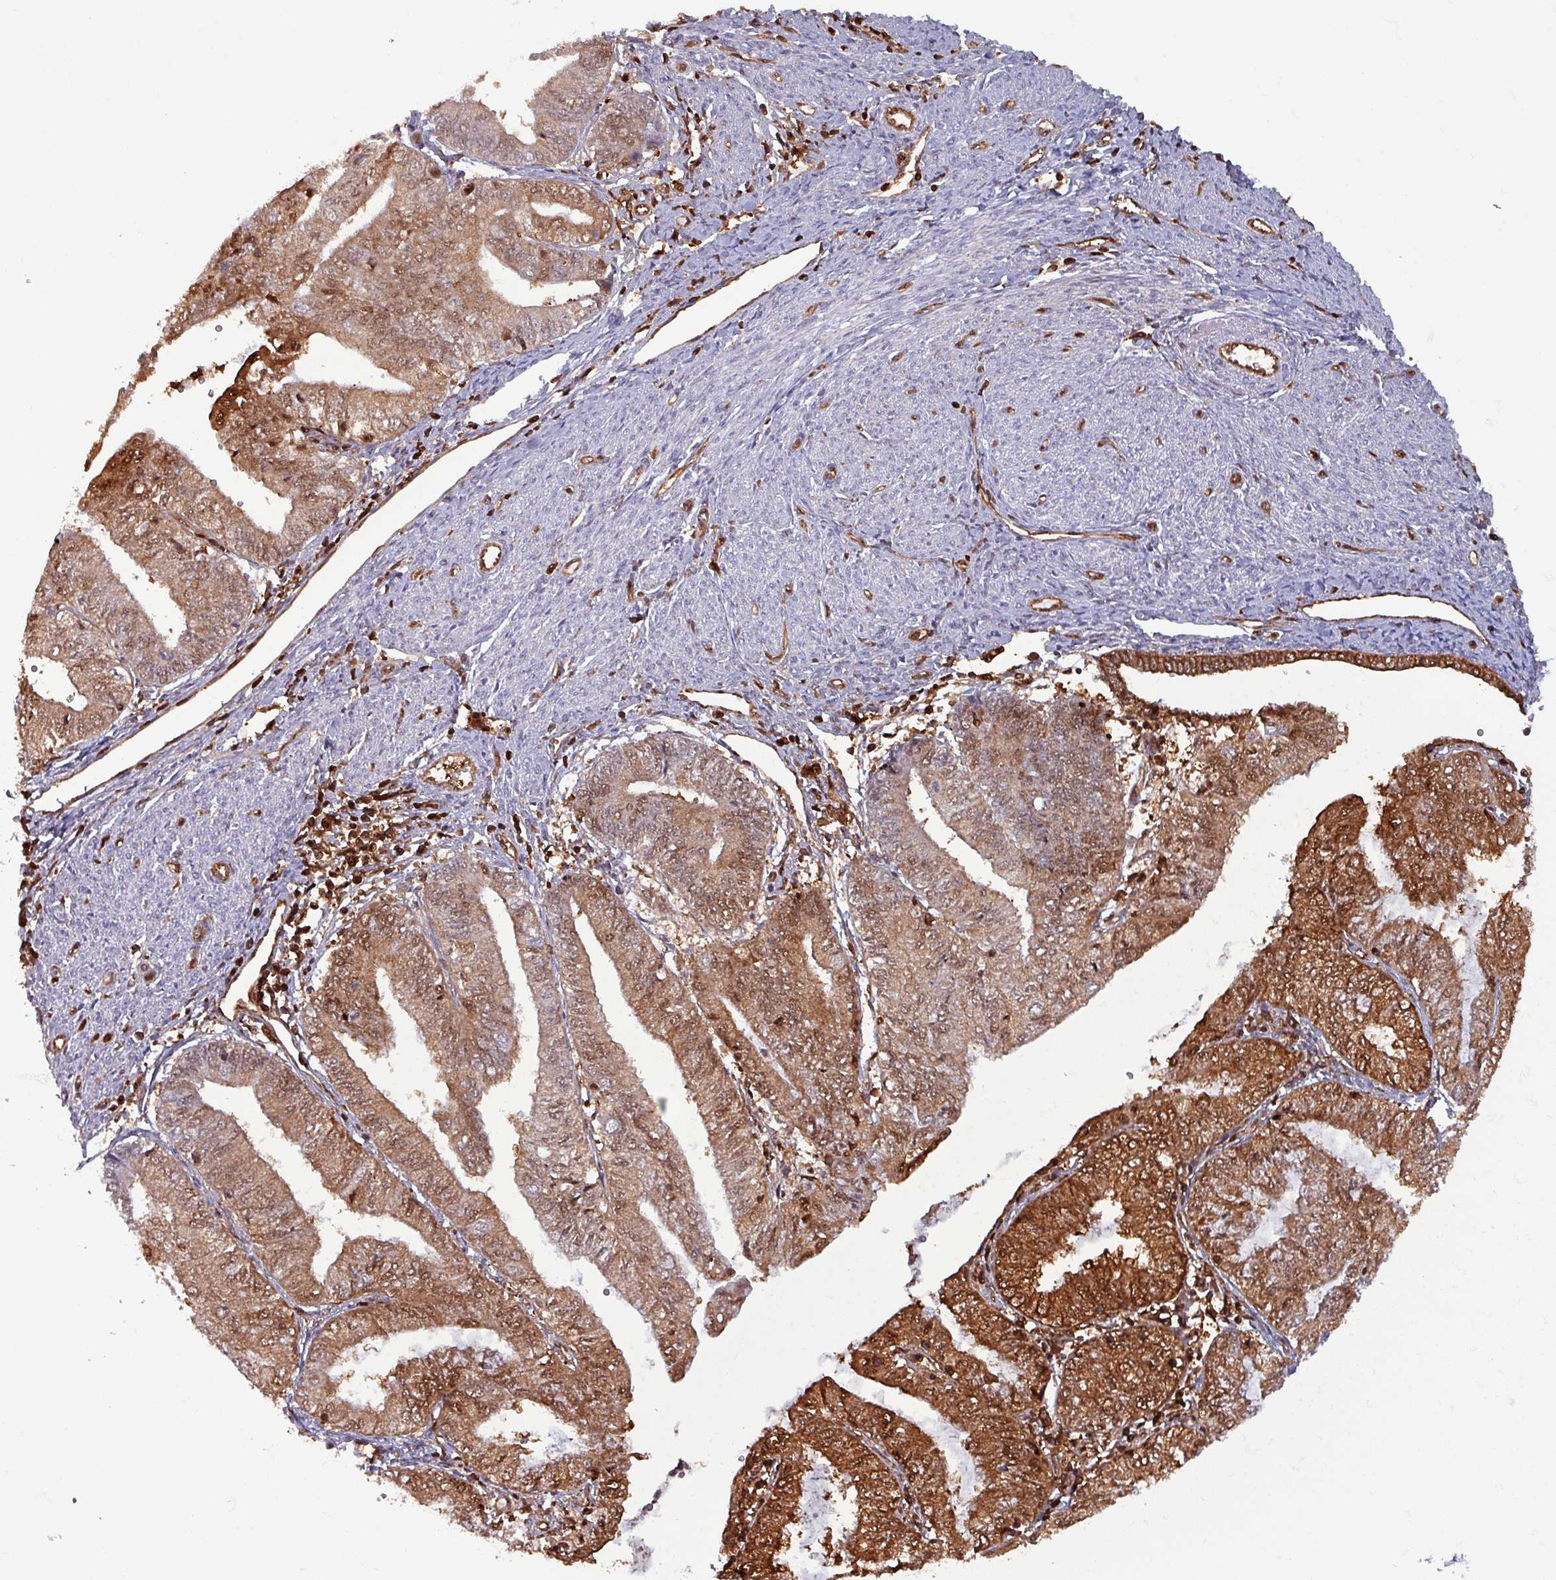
{"staining": {"intensity": "strong", "quantity": ">75%", "location": "cytoplasmic/membranous,nuclear"}, "tissue": "endometrial cancer", "cell_type": "Tumor cells", "image_type": "cancer", "snomed": [{"axis": "morphology", "description": "Adenocarcinoma, NOS"}, {"axis": "topography", "description": "Endometrium"}], "caption": "About >75% of tumor cells in endometrial adenocarcinoma reveal strong cytoplasmic/membranous and nuclear protein expression as visualized by brown immunohistochemical staining.", "gene": "PSMB8", "patient": {"sex": "female", "age": 66}}